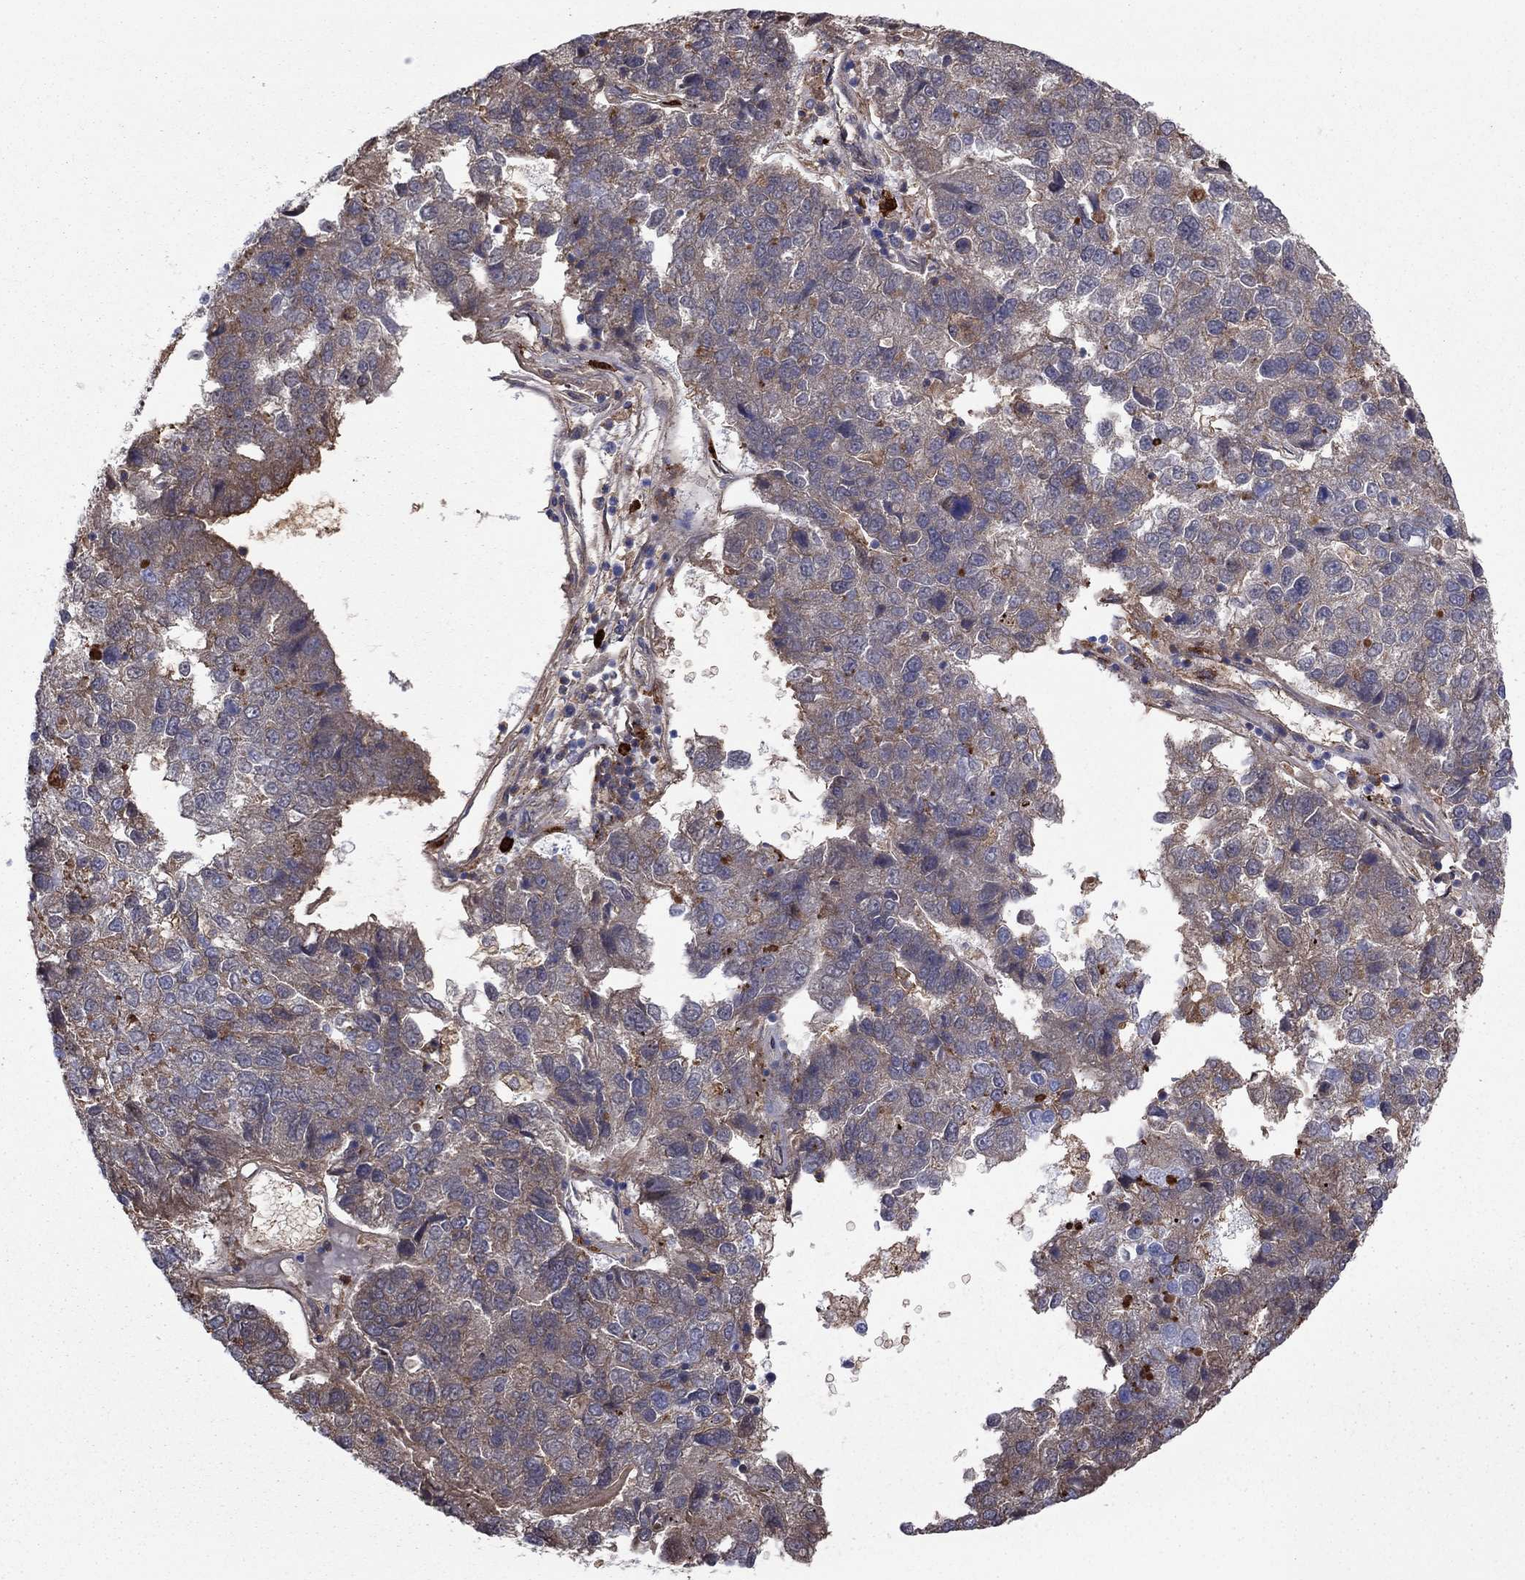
{"staining": {"intensity": "moderate", "quantity": "25%-75%", "location": "cytoplasmic/membranous"}, "tissue": "pancreatic cancer", "cell_type": "Tumor cells", "image_type": "cancer", "snomed": [{"axis": "morphology", "description": "Adenocarcinoma, NOS"}, {"axis": "topography", "description": "Pancreas"}], "caption": "A photomicrograph of pancreatic cancer stained for a protein shows moderate cytoplasmic/membranous brown staining in tumor cells.", "gene": "HPX", "patient": {"sex": "female", "age": 61}}